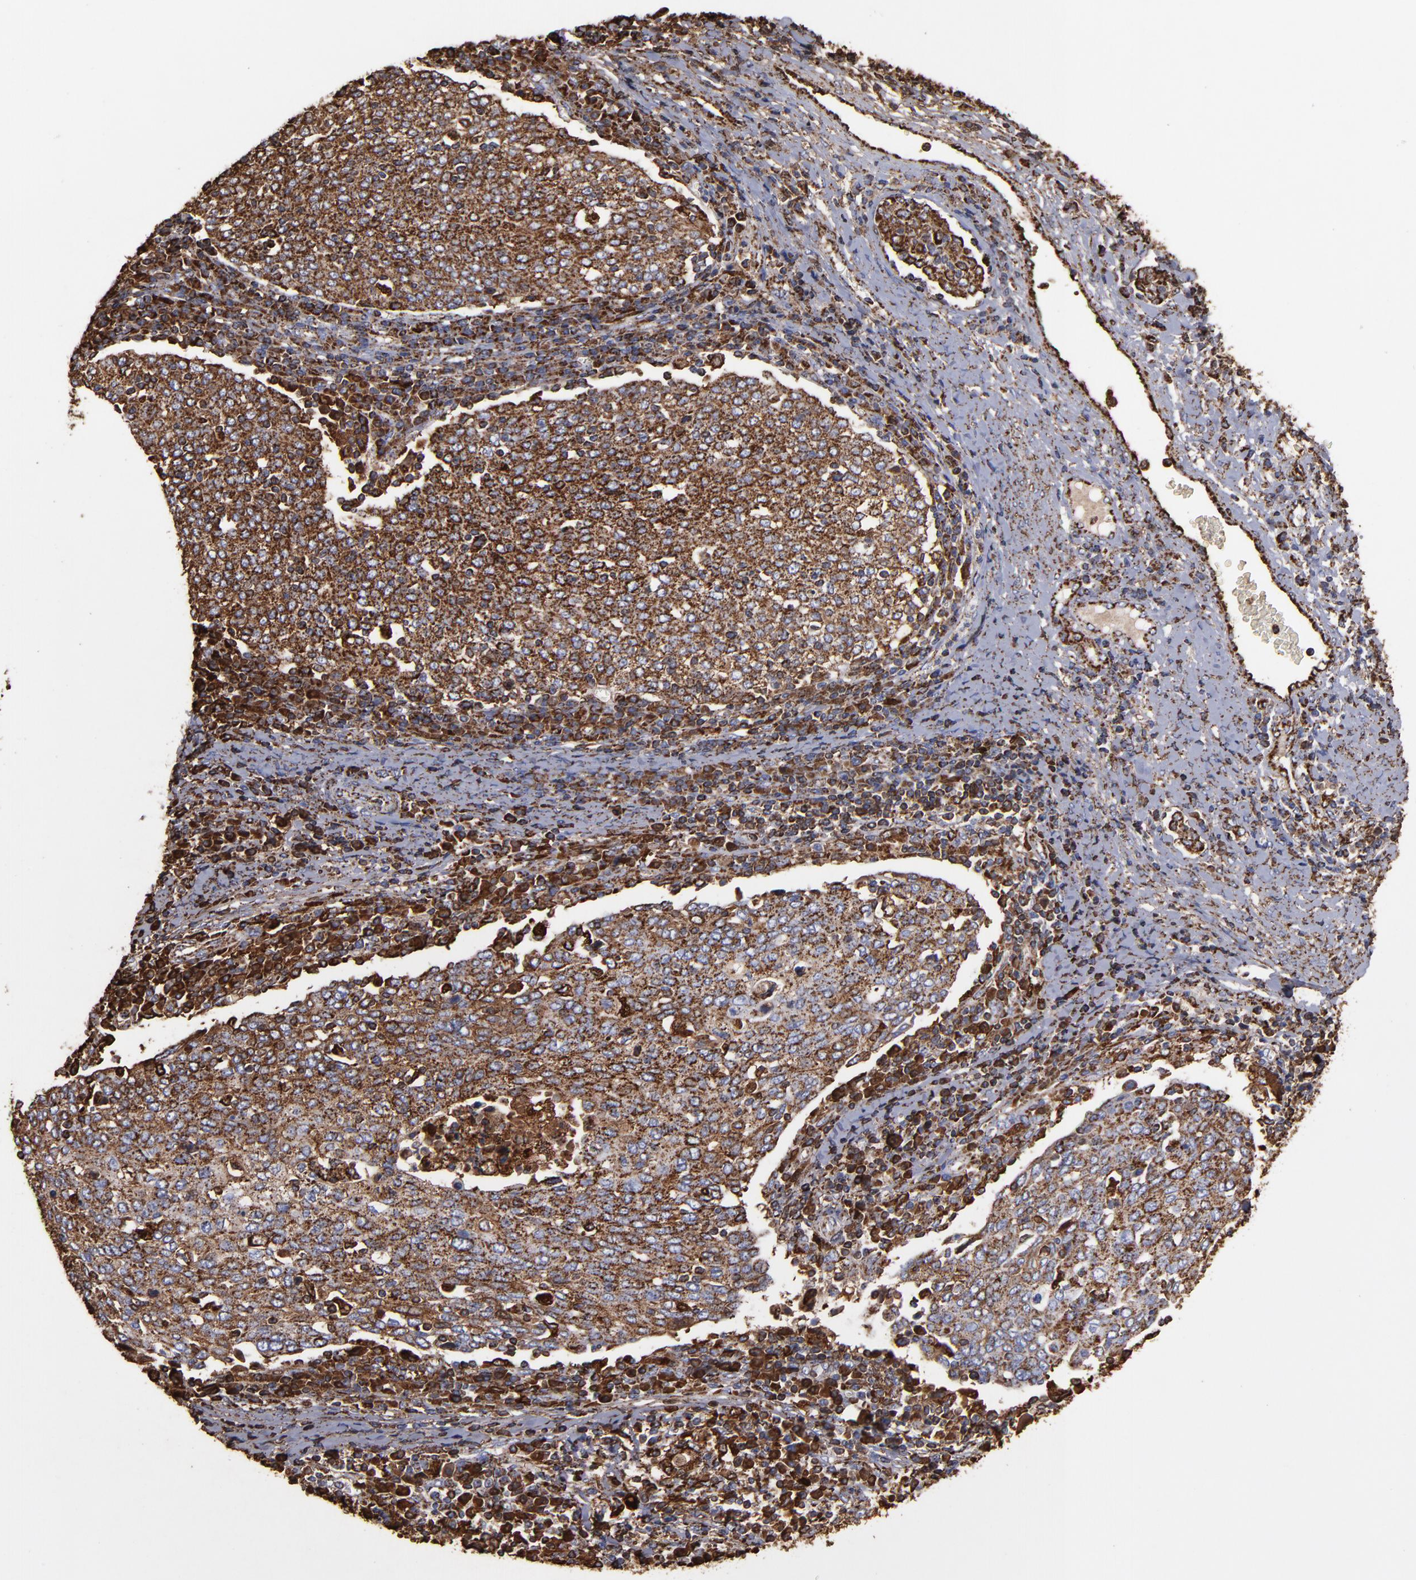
{"staining": {"intensity": "strong", "quantity": ">75%", "location": "cytoplasmic/membranous"}, "tissue": "cervical cancer", "cell_type": "Tumor cells", "image_type": "cancer", "snomed": [{"axis": "morphology", "description": "Squamous cell carcinoma, NOS"}, {"axis": "topography", "description": "Cervix"}], "caption": "Tumor cells exhibit strong cytoplasmic/membranous expression in approximately >75% of cells in squamous cell carcinoma (cervical). The protein of interest is stained brown, and the nuclei are stained in blue (DAB IHC with brightfield microscopy, high magnification).", "gene": "SOD2", "patient": {"sex": "female", "age": 40}}